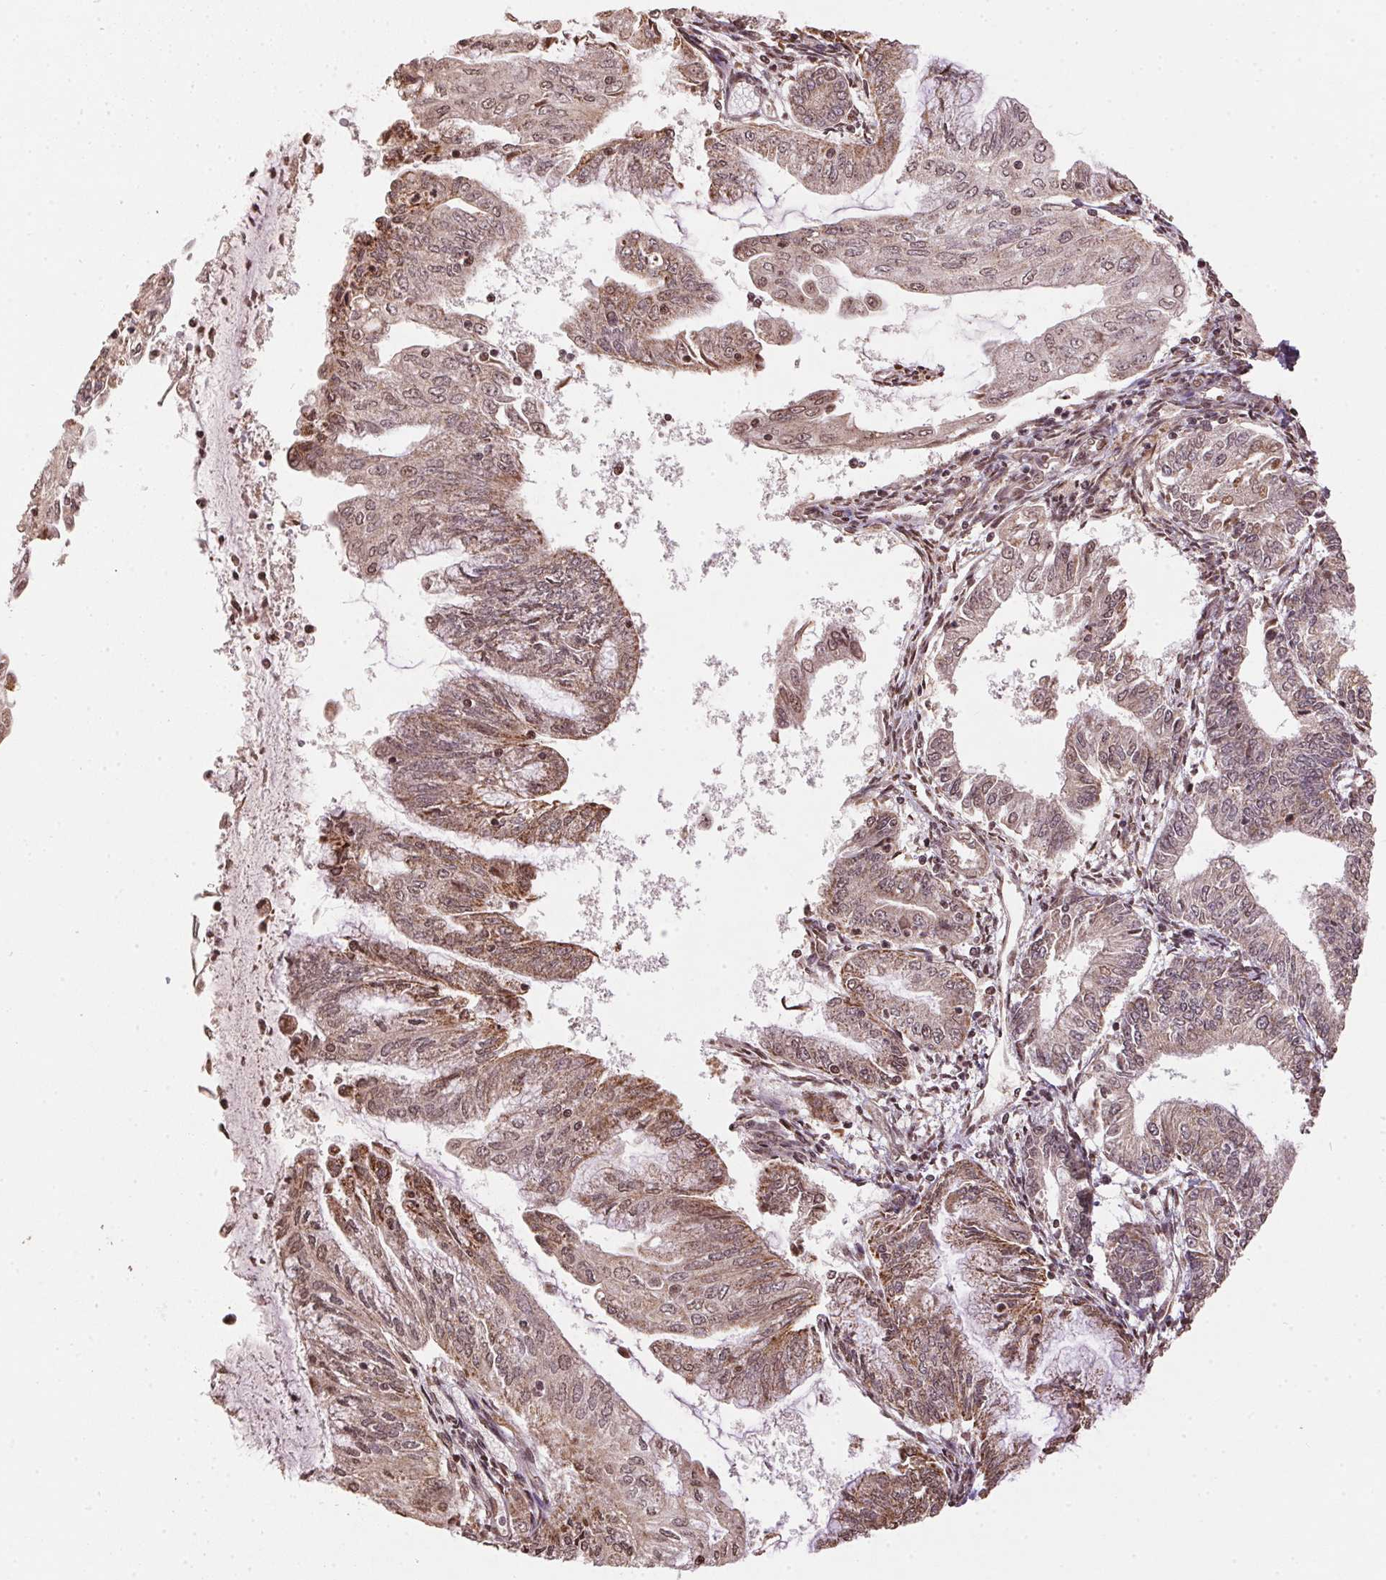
{"staining": {"intensity": "weak", "quantity": ">75%", "location": "cytoplasmic/membranous"}, "tissue": "endometrial cancer", "cell_type": "Tumor cells", "image_type": "cancer", "snomed": [{"axis": "morphology", "description": "Adenocarcinoma, NOS"}, {"axis": "topography", "description": "Endometrium"}], "caption": "A photomicrograph of human endometrial cancer (adenocarcinoma) stained for a protein exhibits weak cytoplasmic/membranous brown staining in tumor cells.", "gene": "SPRED2", "patient": {"sex": "female", "age": 55}}